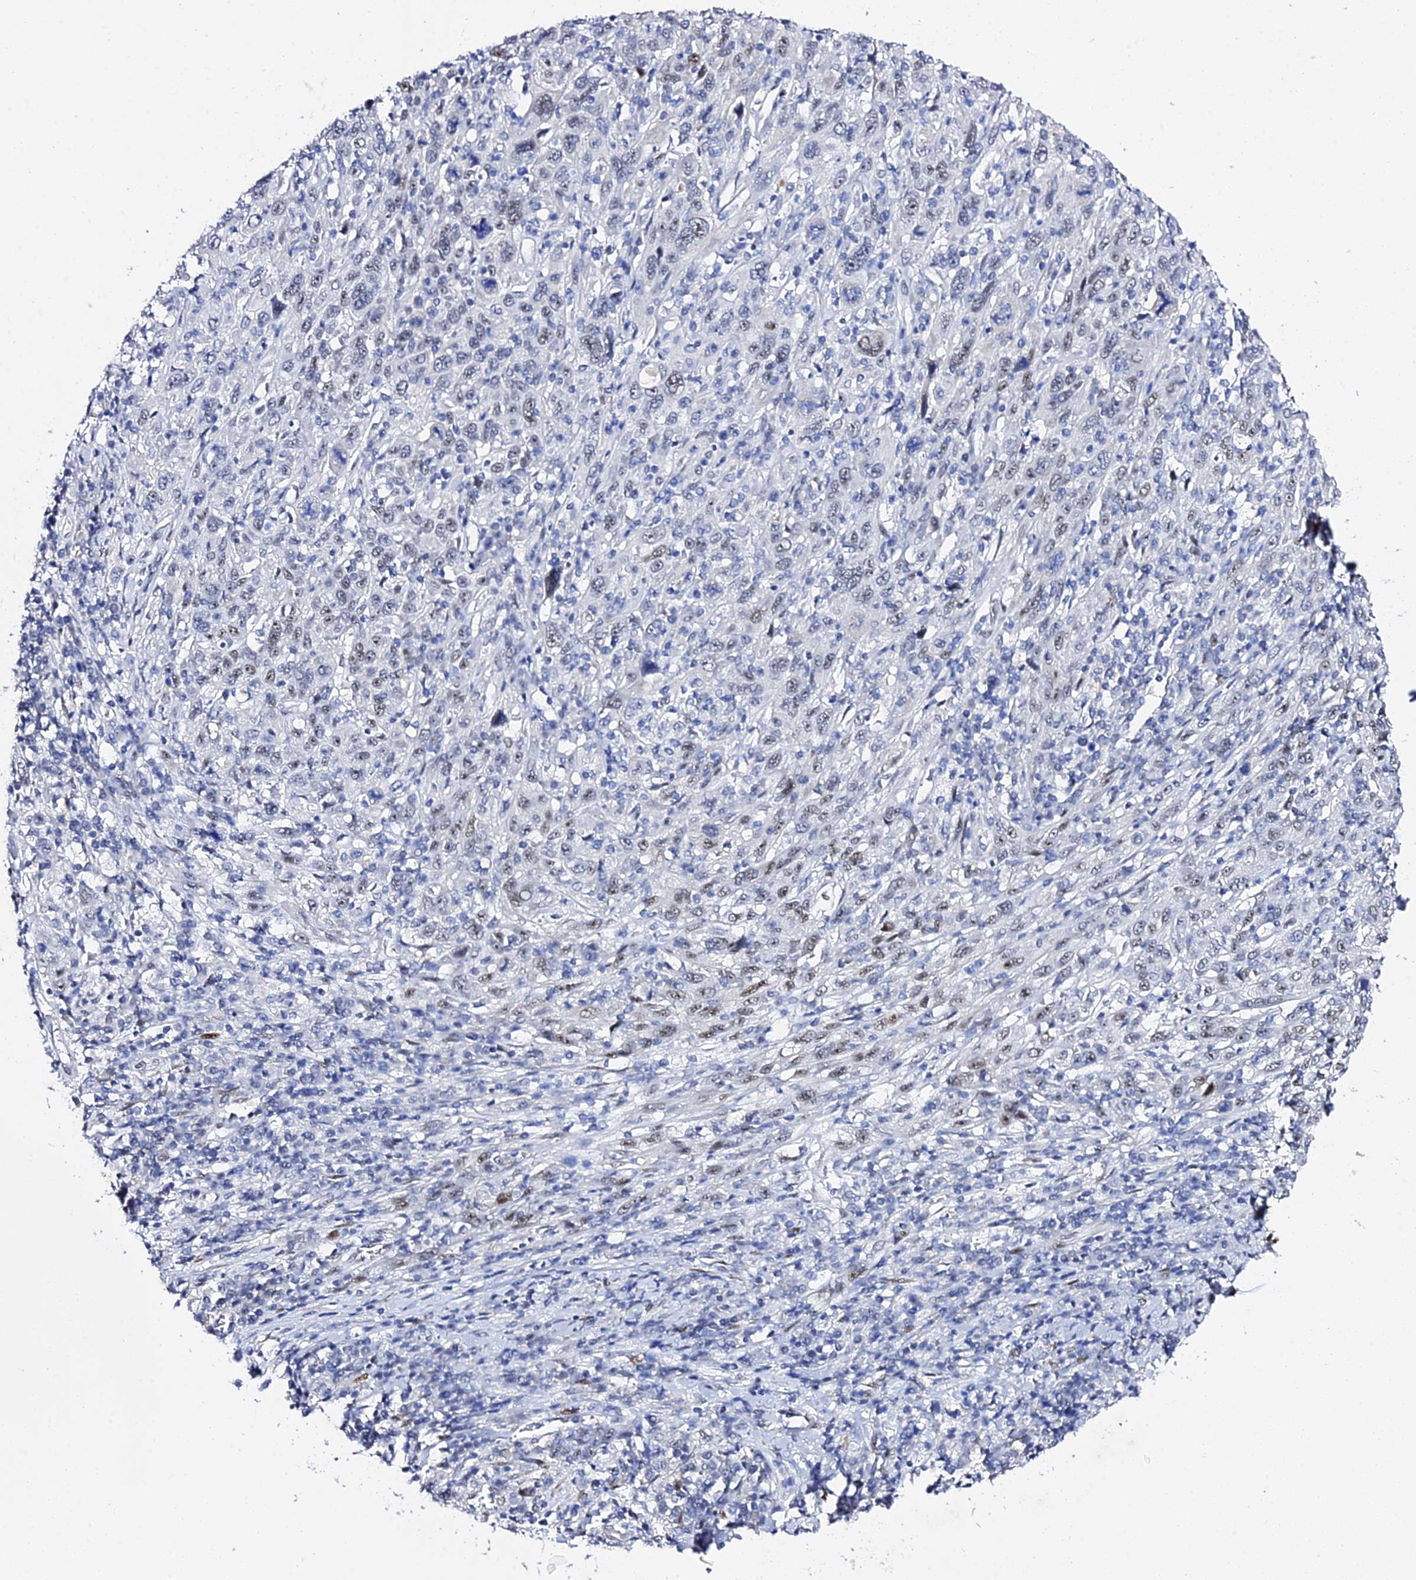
{"staining": {"intensity": "weak", "quantity": "<25%", "location": "nuclear"}, "tissue": "cervical cancer", "cell_type": "Tumor cells", "image_type": "cancer", "snomed": [{"axis": "morphology", "description": "Squamous cell carcinoma, NOS"}, {"axis": "topography", "description": "Cervix"}], "caption": "Protein analysis of squamous cell carcinoma (cervical) demonstrates no significant staining in tumor cells. Brightfield microscopy of IHC stained with DAB (3,3'-diaminobenzidine) (brown) and hematoxylin (blue), captured at high magnification.", "gene": "POFUT2", "patient": {"sex": "female", "age": 46}}